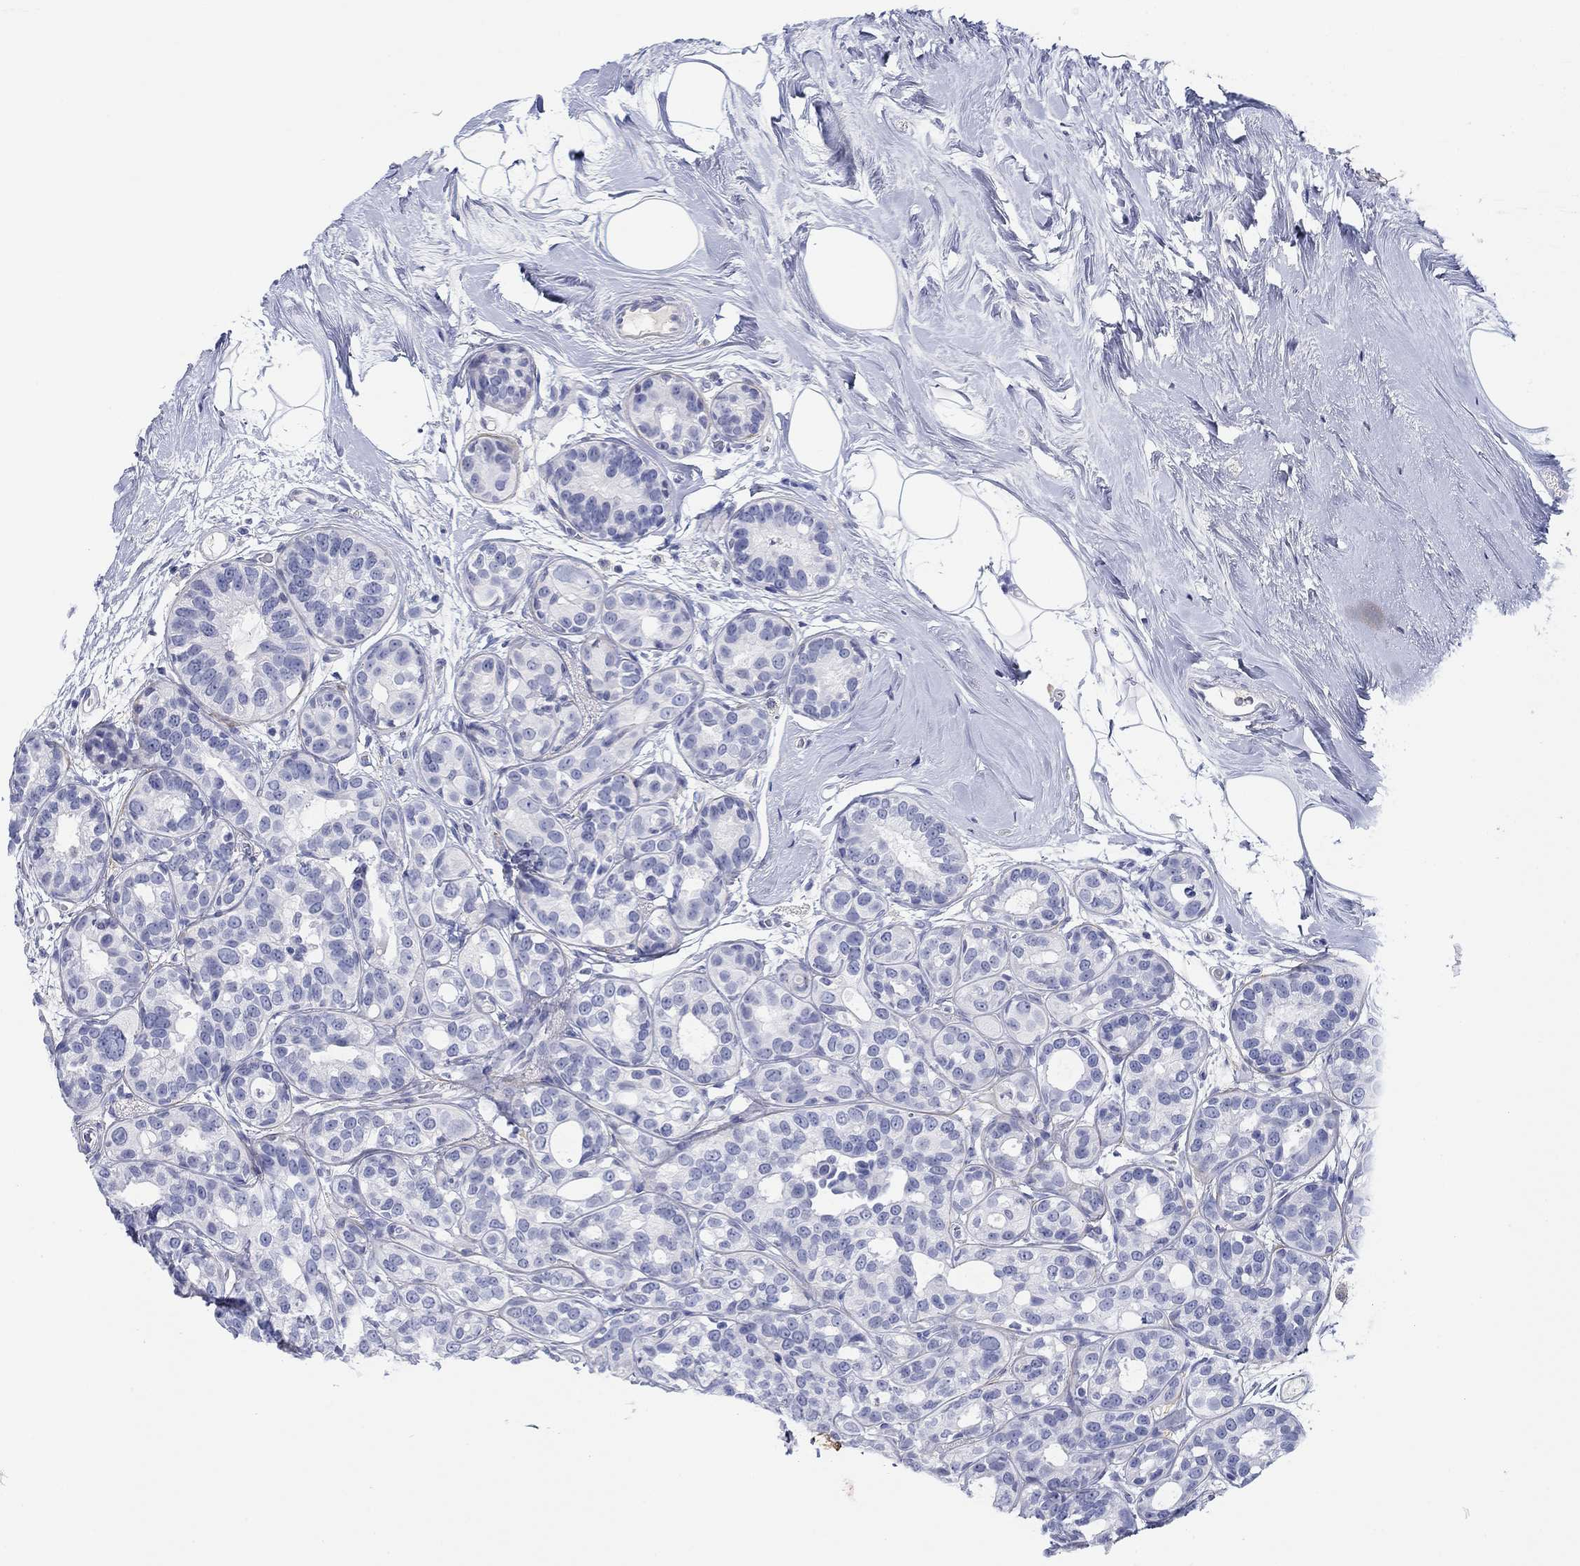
{"staining": {"intensity": "negative", "quantity": "none", "location": "none"}, "tissue": "breast cancer", "cell_type": "Tumor cells", "image_type": "cancer", "snomed": [{"axis": "morphology", "description": "Duct carcinoma"}, {"axis": "topography", "description": "Breast"}], "caption": "The histopathology image reveals no staining of tumor cells in infiltrating ductal carcinoma (breast).", "gene": "PDYN", "patient": {"sex": "female", "age": 55}}